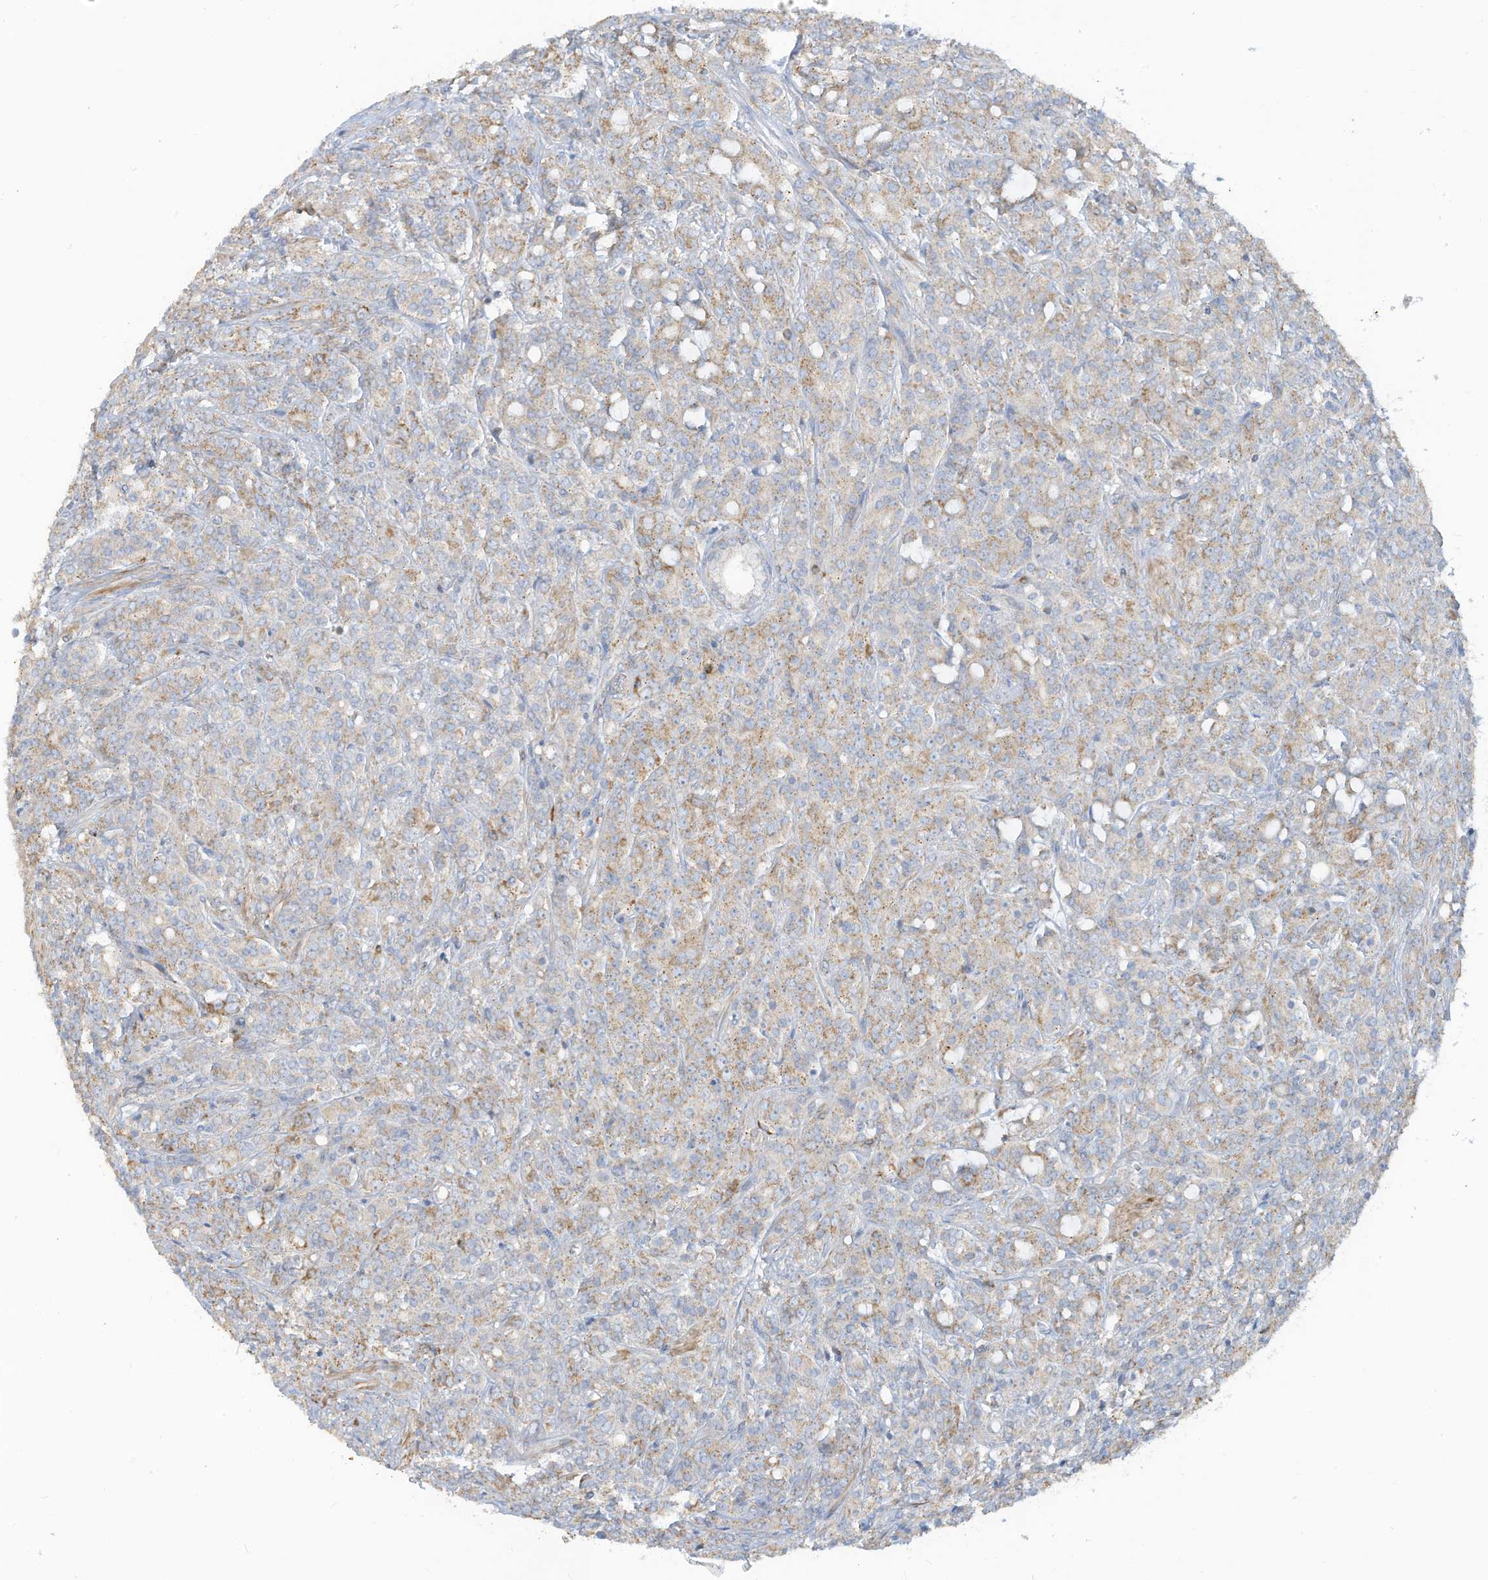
{"staining": {"intensity": "moderate", "quantity": "25%-75%", "location": "cytoplasmic/membranous"}, "tissue": "prostate cancer", "cell_type": "Tumor cells", "image_type": "cancer", "snomed": [{"axis": "morphology", "description": "Adenocarcinoma, High grade"}, {"axis": "topography", "description": "Prostate"}], "caption": "Human prostate adenocarcinoma (high-grade) stained for a protein (brown) displays moderate cytoplasmic/membranous positive expression in approximately 25%-75% of tumor cells.", "gene": "GTPBP2", "patient": {"sex": "male", "age": 62}}